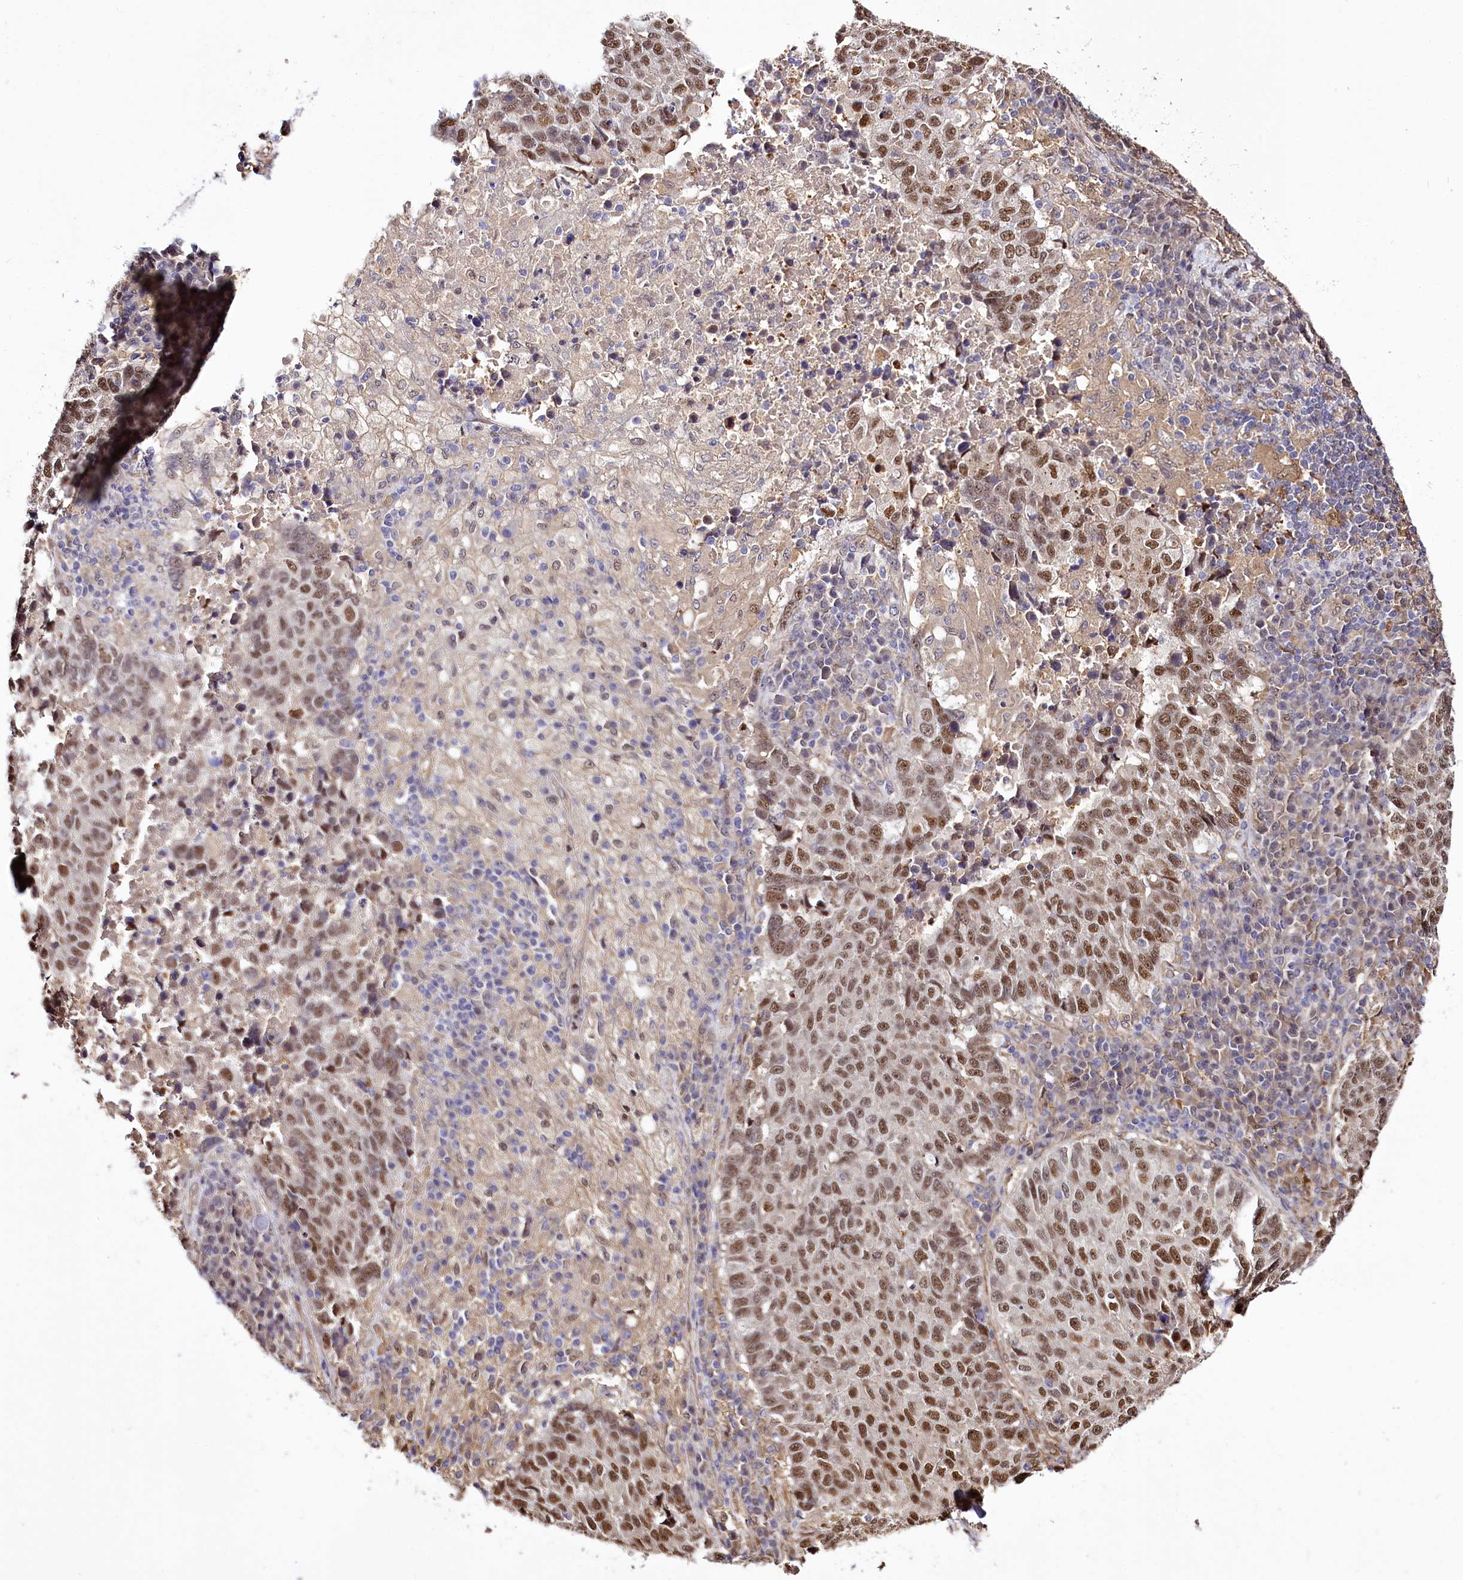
{"staining": {"intensity": "moderate", "quantity": ">75%", "location": "nuclear"}, "tissue": "lung cancer", "cell_type": "Tumor cells", "image_type": "cancer", "snomed": [{"axis": "morphology", "description": "Squamous cell carcinoma, NOS"}, {"axis": "topography", "description": "Lung"}], "caption": "Squamous cell carcinoma (lung) stained for a protein (brown) demonstrates moderate nuclear positive staining in approximately >75% of tumor cells.", "gene": "GNL3L", "patient": {"sex": "male", "age": 73}}